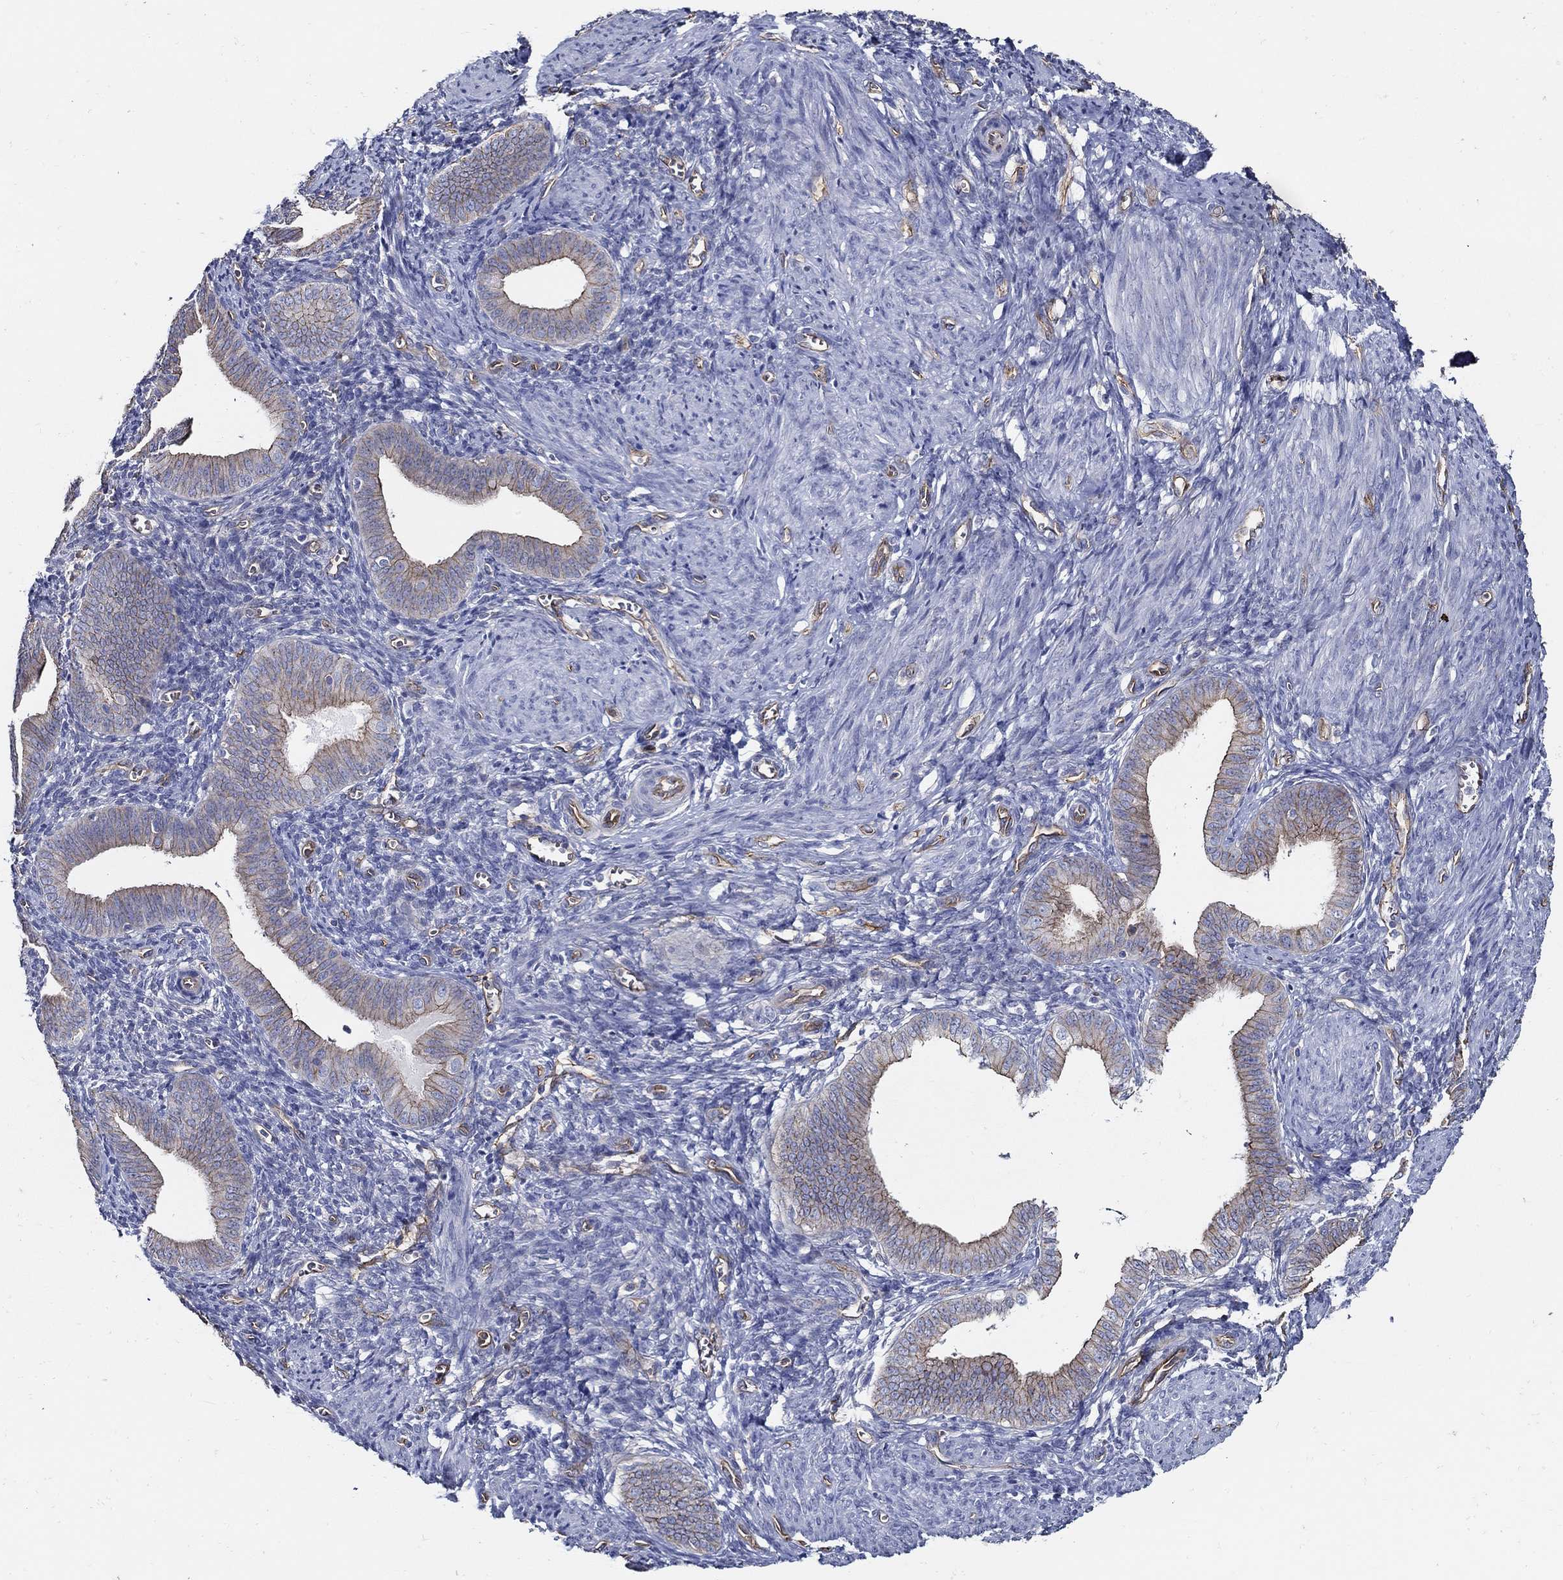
{"staining": {"intensity": "negative", "quantity": "none", "location": "none"}, "tissue": "endometrium", "cell_type": "Cells in endometrial stroma", "image_type": "normal", "snomed": [{"axis": "morphology", "description": "Normal tissue, NOS"}, {"axis": "topography", "description": "Endometrium"}], "caption": "This is a photomicrograph of immunohistochemistry (IHC) staining of benign endometrium, which shows no staining in cells in endometrial stroma. (Immunohistochemistry (ihc), brightfield microscopy, high magnification).", "gene": "APBB3", "patient": {"sex": "female", "age": 42}}